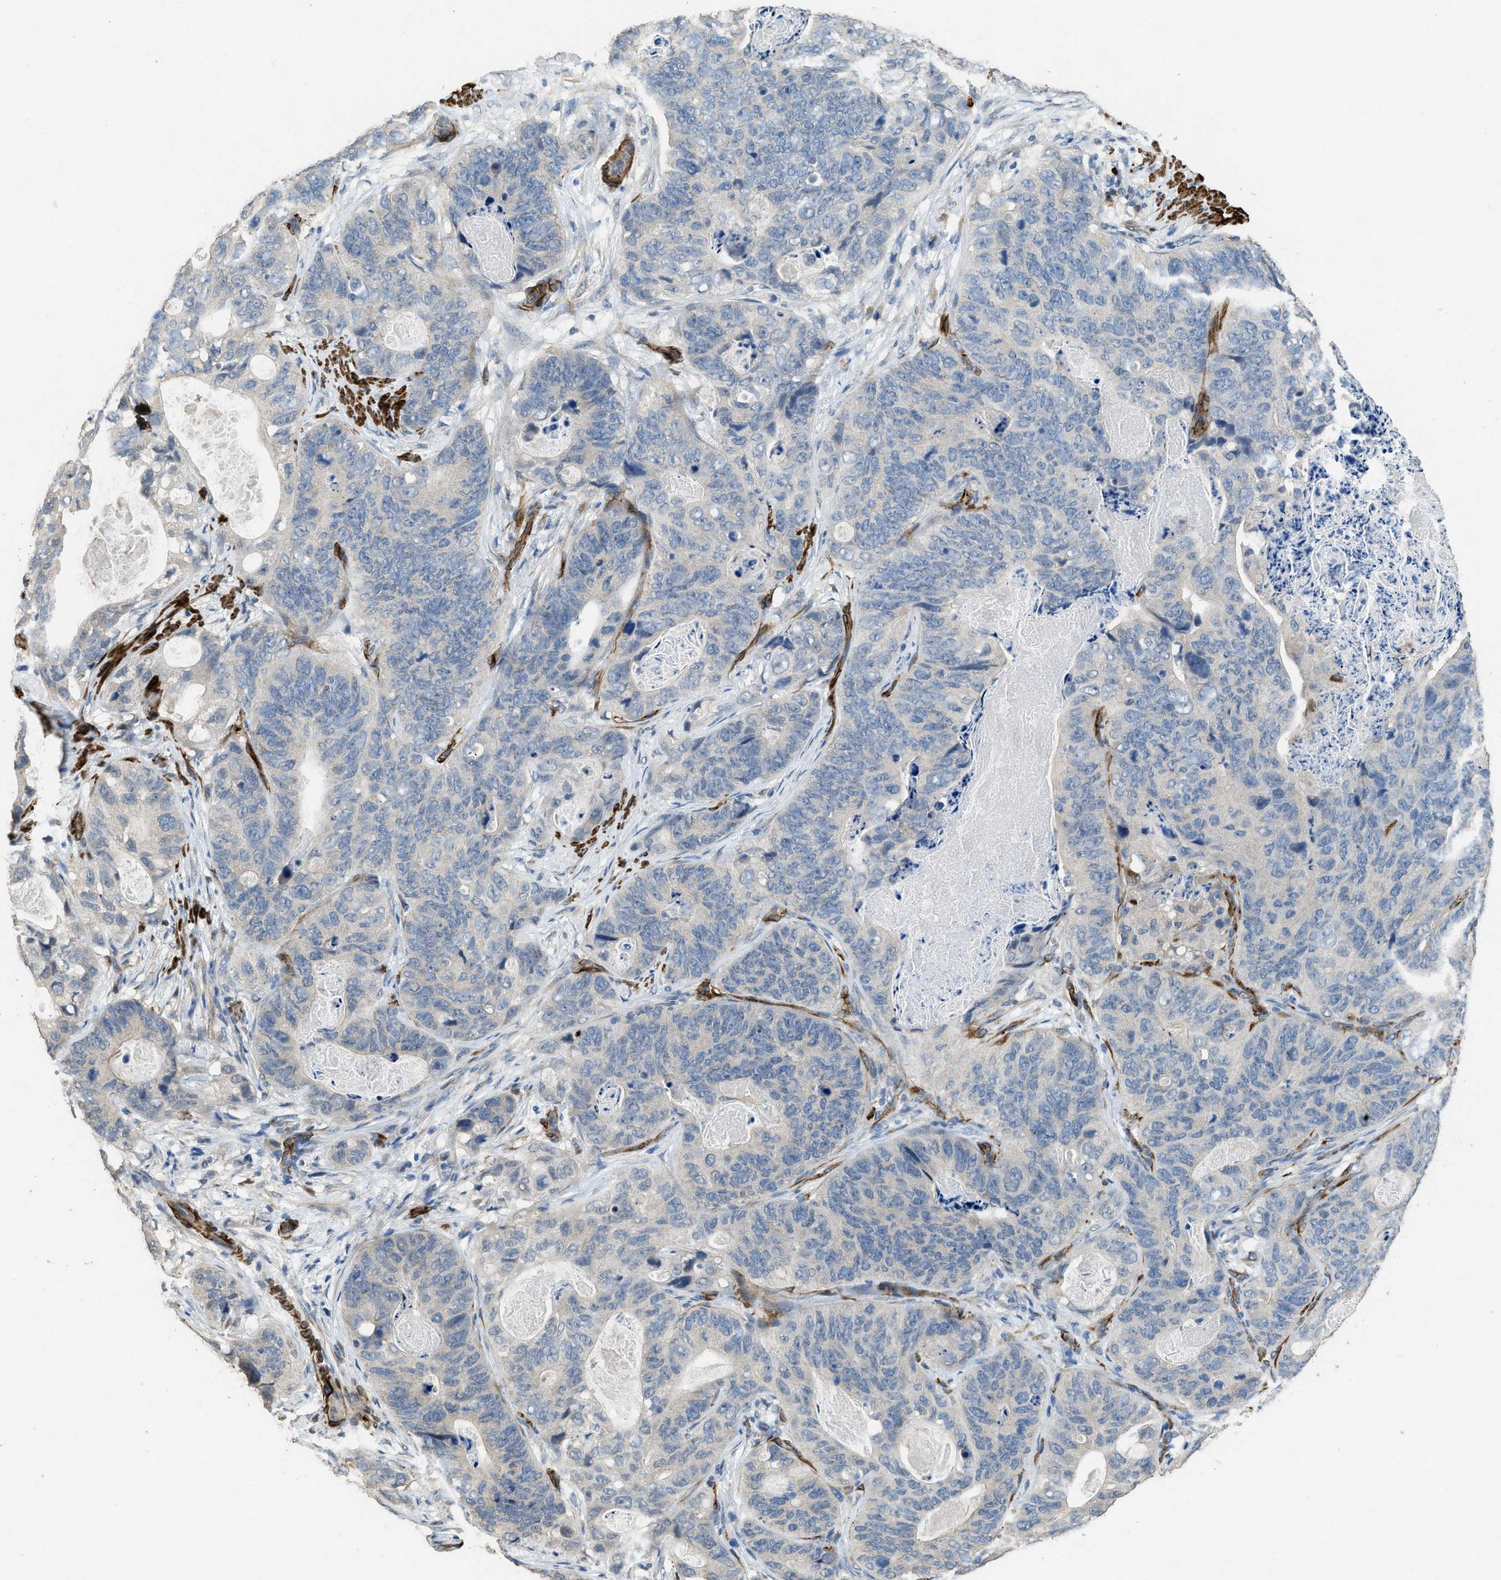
{"staining": {"intensity": "negative", "quantity": "none", "location": "none"}, "tissue": "stomach cancer", "cell_type": "Tumor cells", "image_type": "cancer", "snomed": [{"axis": "morphology", "description": "Adenocarcinoma, NOS"}, {"axis": "topography", "description": "Stomach"}], "caption": "Protein analysis of adenocarcinoma (stomach) displays no significant expression in tumor cells.", "gene": "SYNM", "patient": {"sex": "female", "age": 89}}